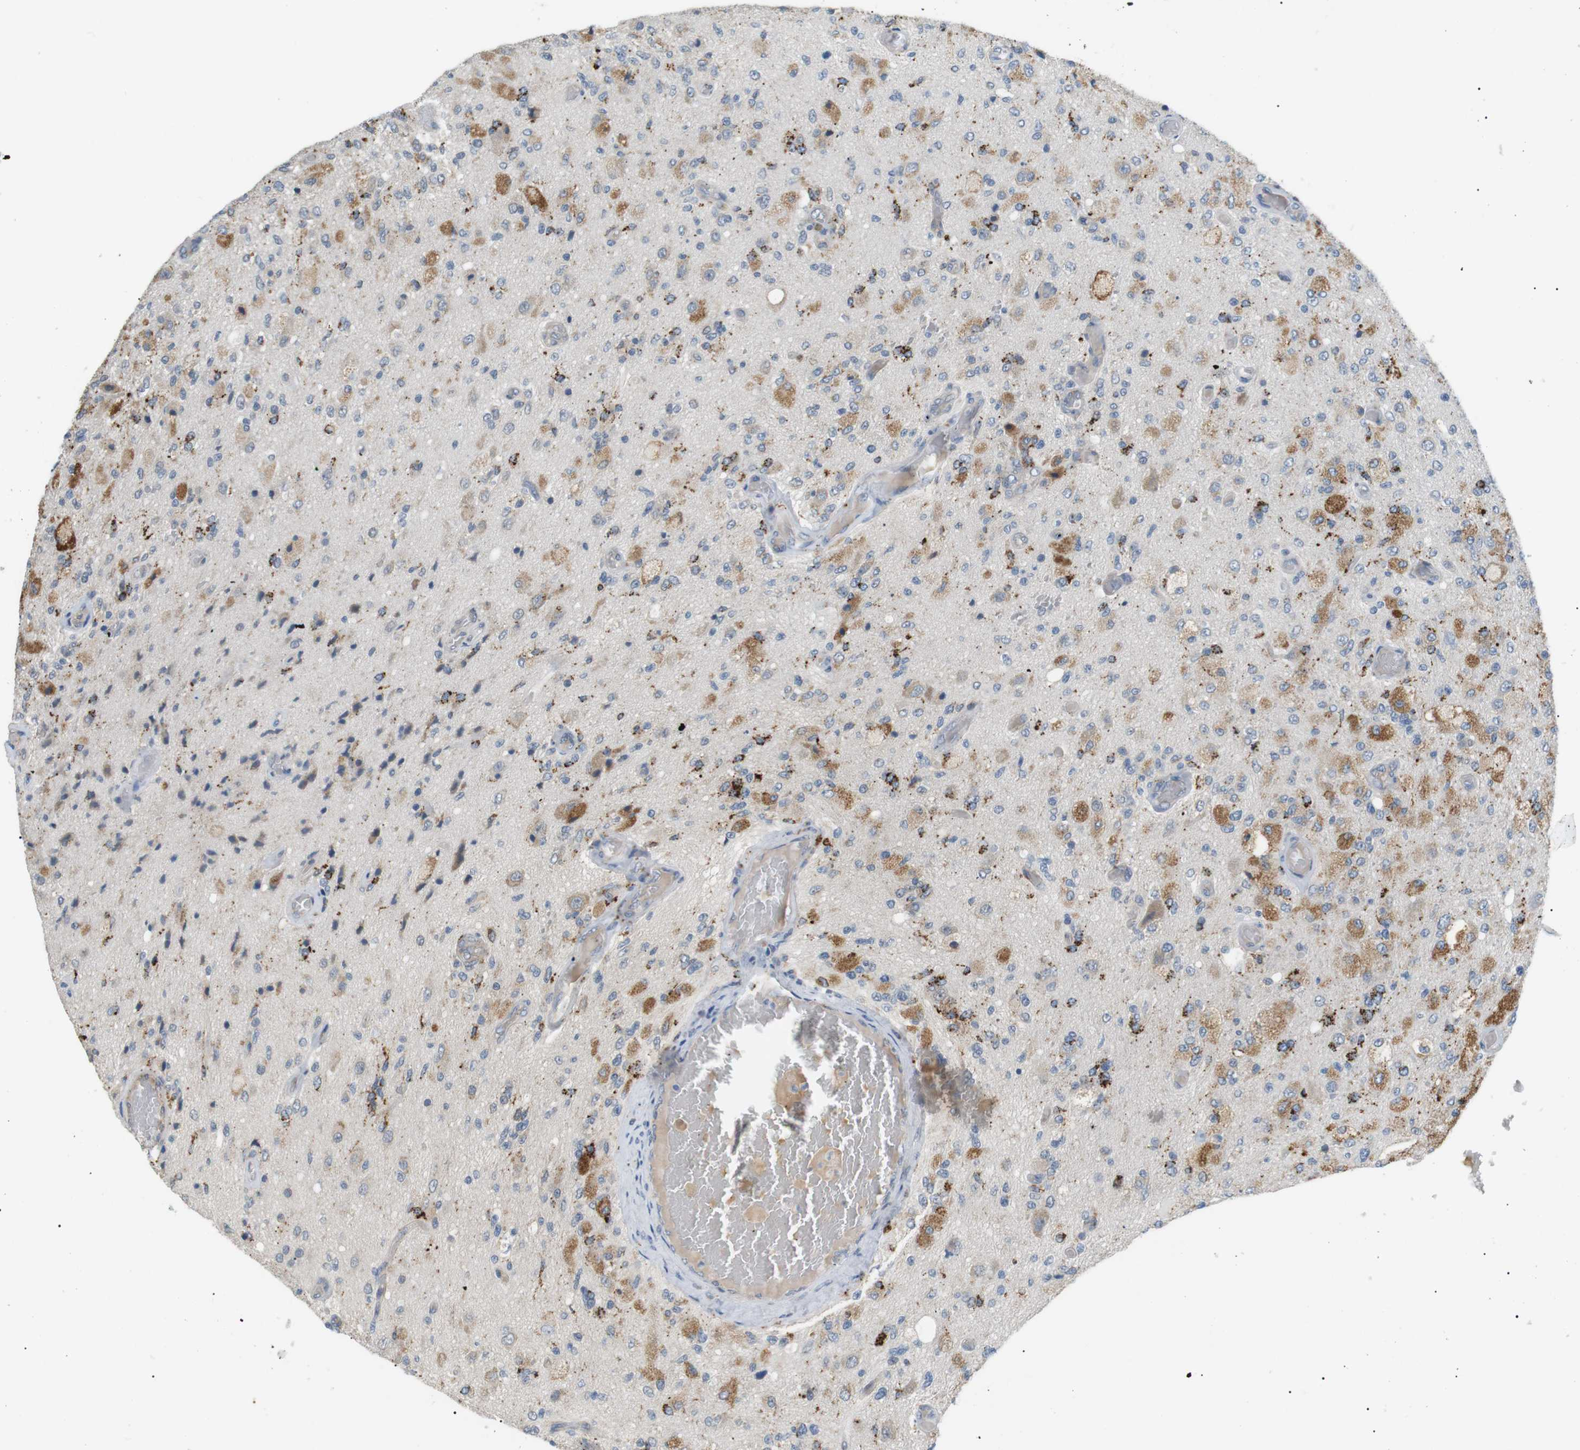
{"staining": {"intensity": "strong", "quantity": "25%-75%", "location": "cytoplasmic/membranous"}, "tissue": "glioma", "cell_type": "Tumor cells", "image_type": "cancer", "snomed": [{"axis": "morphology", "description": "Normal tissue, NOS"}, {"axis": "morphology", "description": "Glioma, malignant, High grade"}, {"axis": "topography", "description": "Cerebral cortex"}], "caption": "A micrograph of malignant glioma (high-grade) stained for a protein exhibits strong cytoplasmic/membranous brown staining in tumor cells. (brown staining indicates protein expression, while blue staining denotes nuclei).", "gene": "B4GALNT2", "patient": {"sex": "male", "age": 77}}